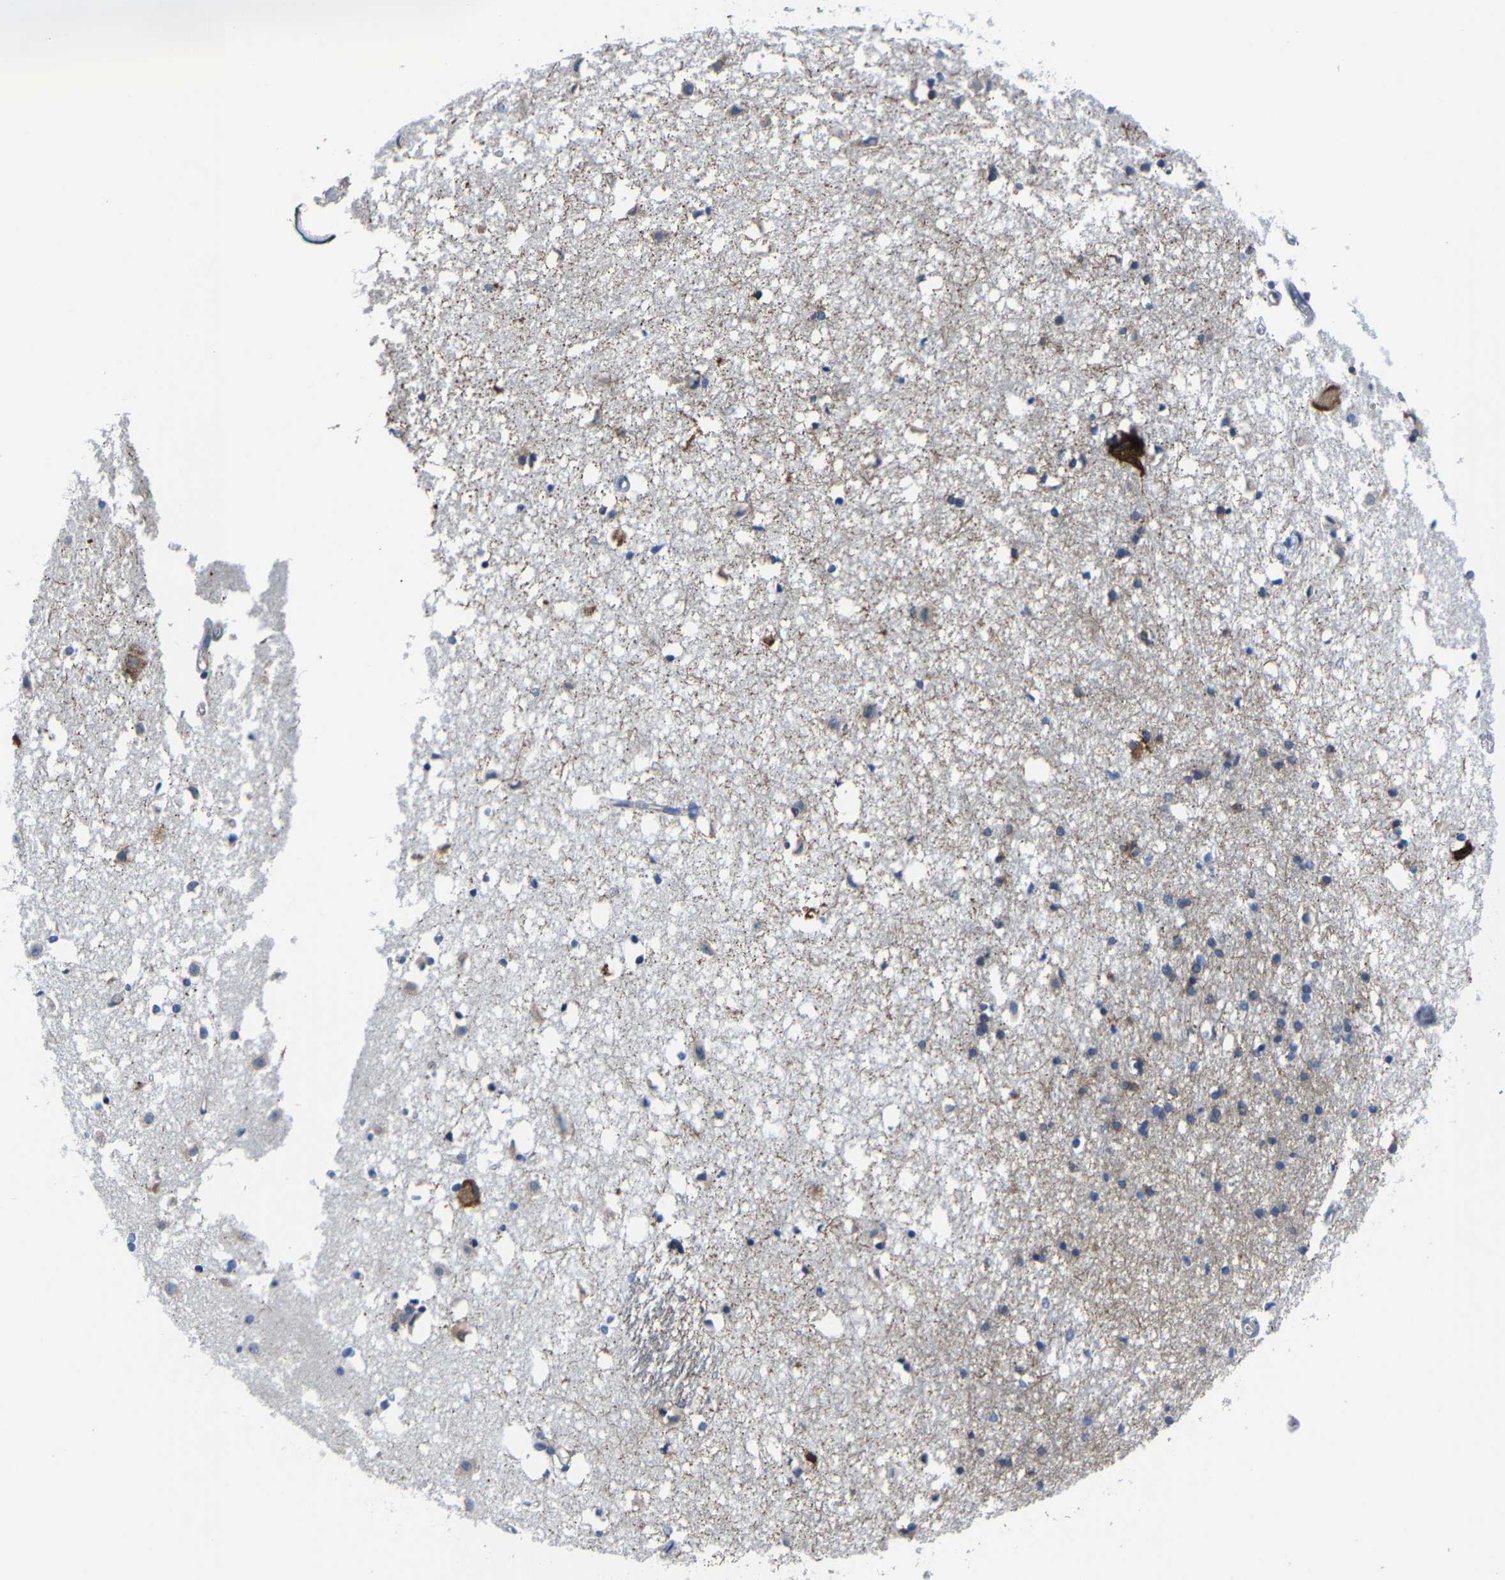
{"staining": {"intensity": "moderate", "quantity": "<25%", "location": "cytoplasmic/membranous"}, "tissue": "caudate", "cell_type": "Glial cells", "image_type": "normal", "snomed": [{"axis": "morphology", "description": "Normal tissue, NOS"}, {"axis": "topography", "description": "Lateral ventricle wall"}], "caption": "Moderate cytoplasmic/membranous positivity is identified in about <25% of glial cells in normal caudate.", "gene": "G3BP2", "patient": {"sex": "male", "age": 45}}